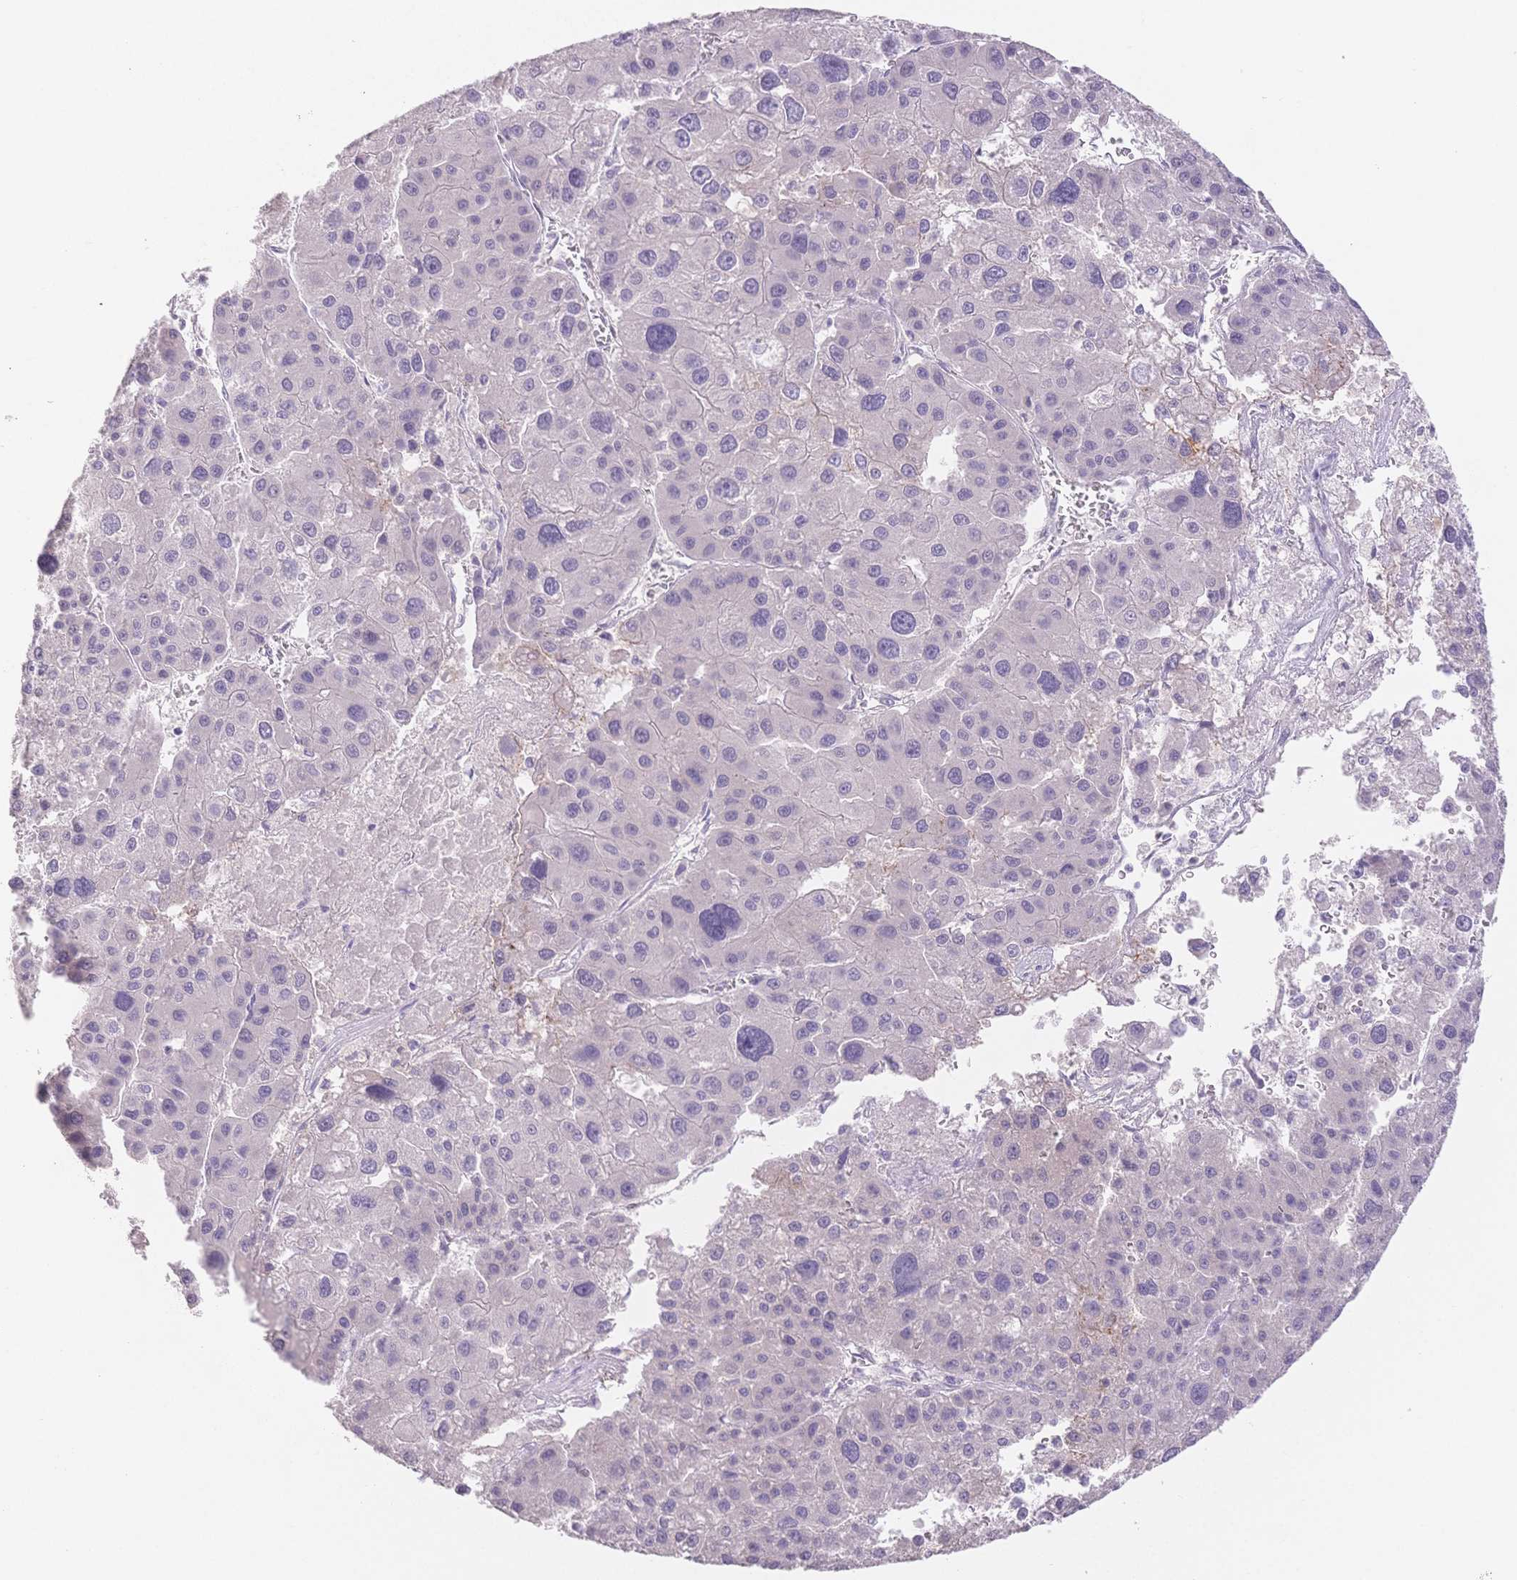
{"staining": {"intensity": "negative", "quantity": "none", "location": "none"}, "tissue": "liver cancer", "cell_type": "Tumor cells", "image_type": "cancer", "snomed": [{"axis": "morphology", "description": "Carcinoma, Hepatocellular, NOS"}, {"axis": "topography", "description": "Liver"}], "caption": "The photomicrograph demonstrates no significant positivity in tumor cells of liver hepatocellular carcinoma.", "gene": "SUV39H2", "patient": {"sex": "male", "age": 73}}